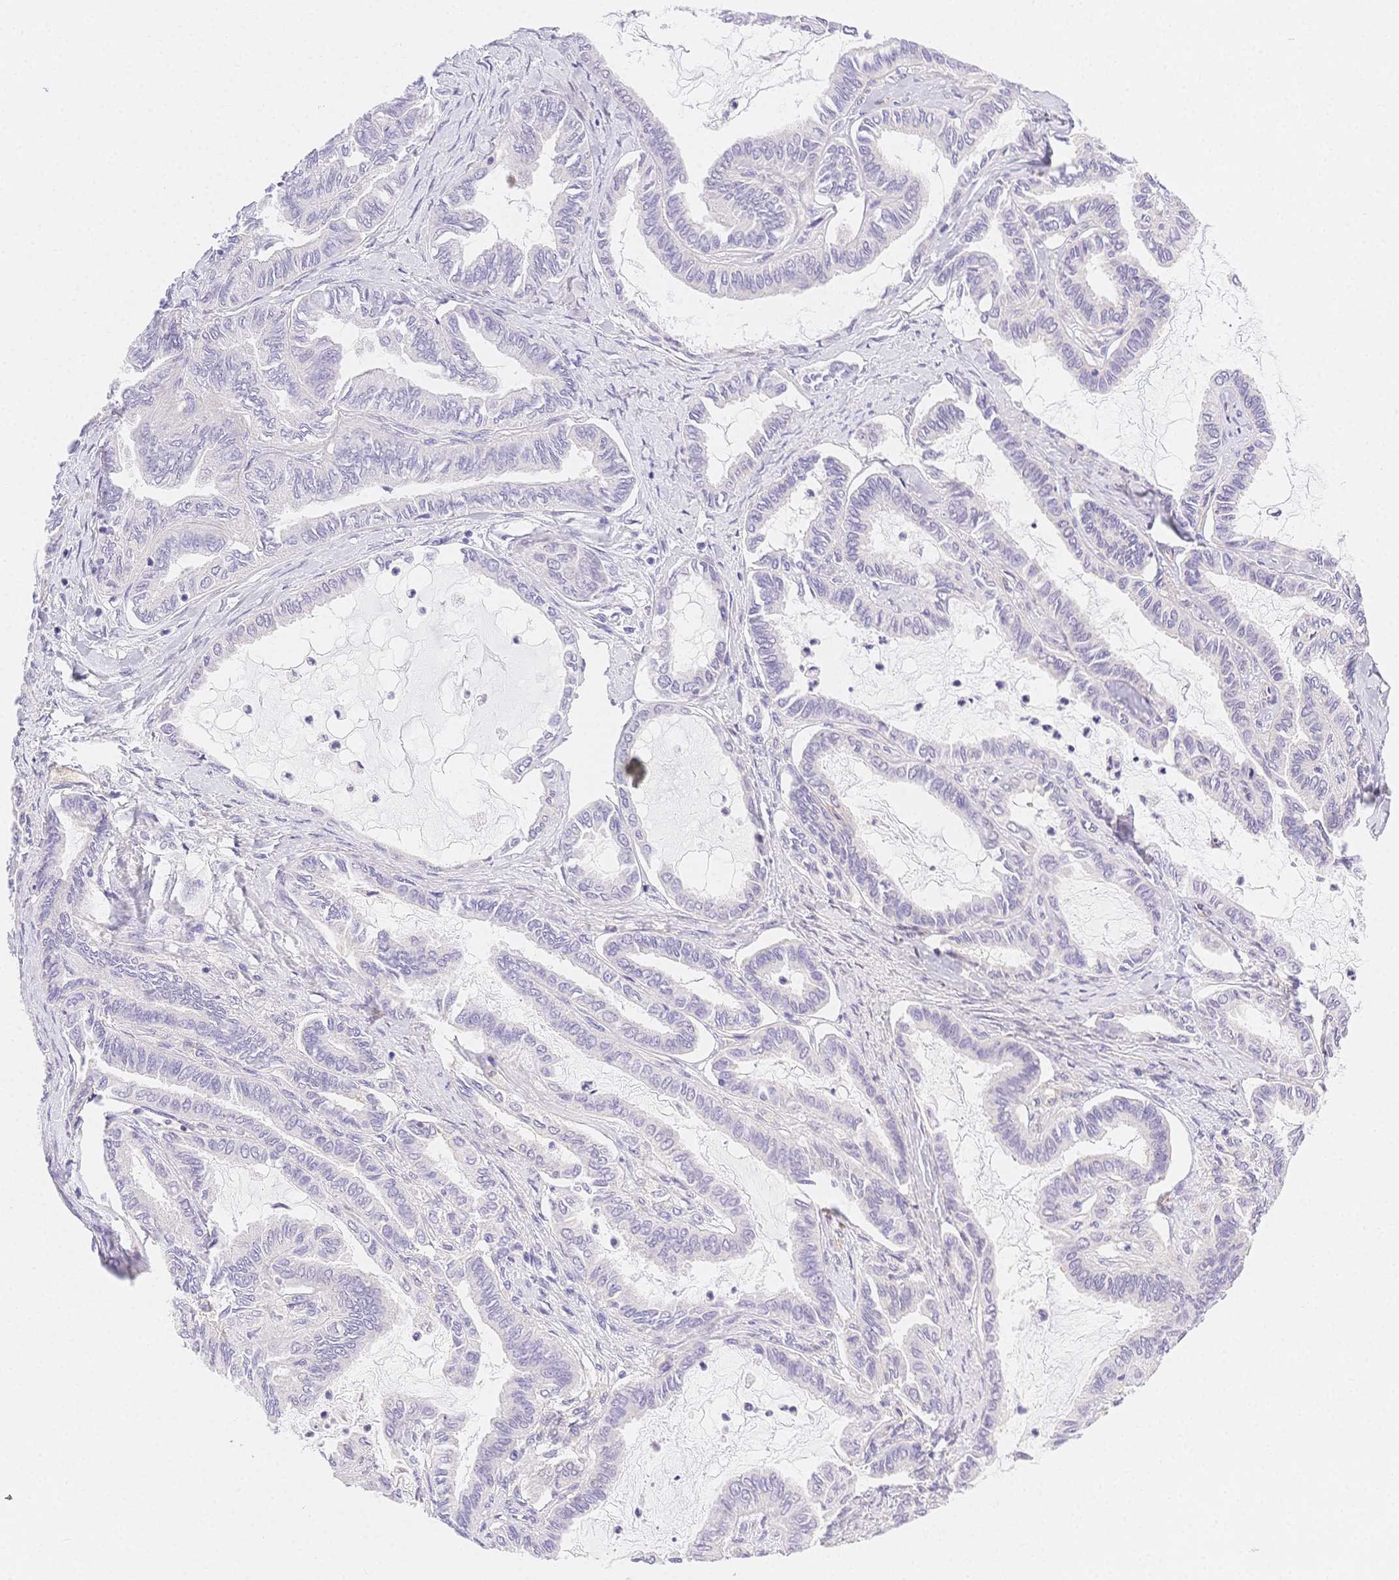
{"staining": {"intensity": "negative", "quantity": "none", "location": "none"}, "tissue": "ovarian cancer", "cell_type": "Tumor cells", "image_type": "cancer", "snomed": [{"axis": "morphology", "description": "Carcinoma, endometroid"}, {"axis": "topography", "description": "Ovary"}], "caption": "An immunohistochemistry (IHC) histopathology image of endometroid carcinoma (ovarian) is shown. There is no staining in tumor cells of endometroid carcinoma (ovarian).", "gene": "CSN1S1", "patient": {"sex": "female", "age": 70}}